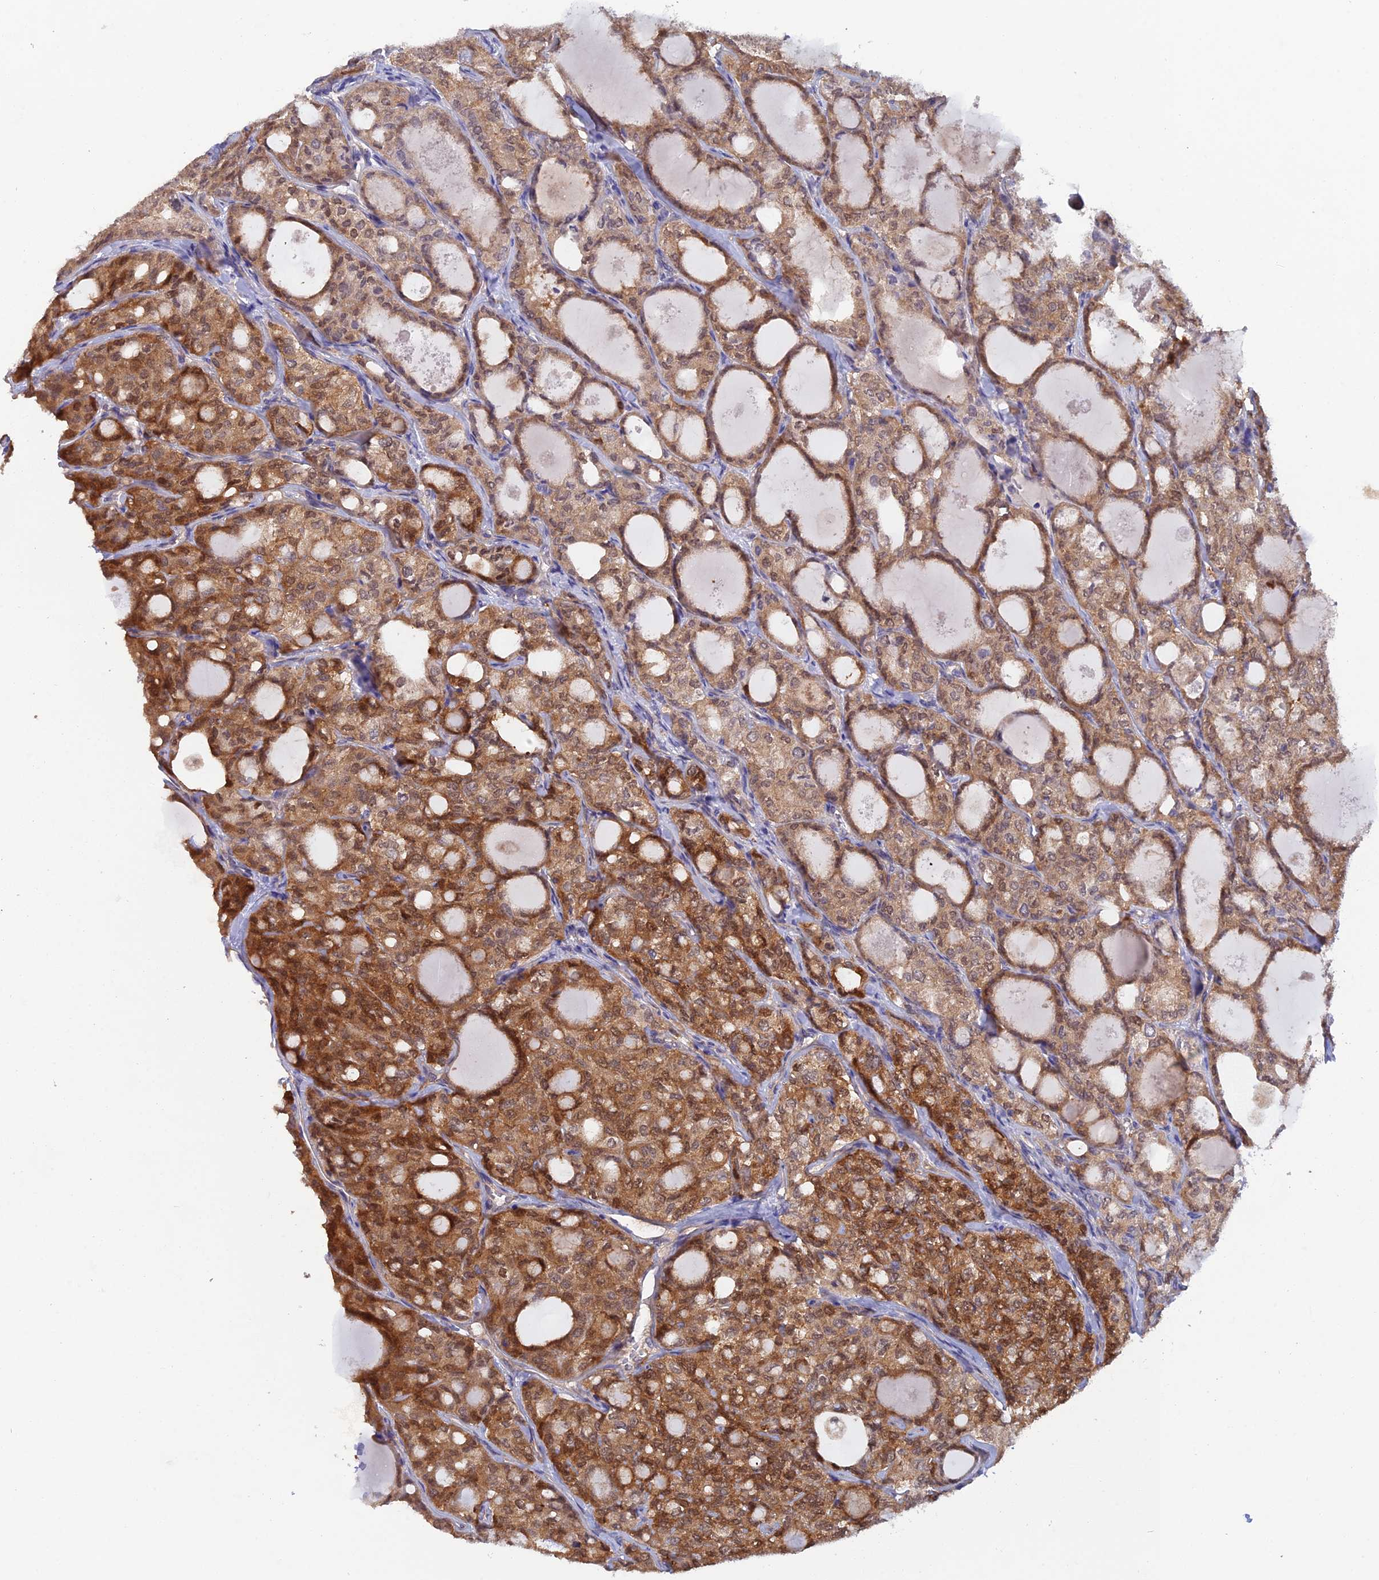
{"staining": {"intensity": "moderate", "quantity": ">75%", "location": "cytoplasmic/membranous,nuclear"}, "tissue": "thyroid cancer", "cell_type": "Tumor cells", "image_type": "cancer", "snomed": [{"axis": "morphology", "description": "Follicular adenoma carcinoma, NOS"}, {"axis": "topography", "description": "Thyroid gland"}], "caption": "Protein expression analysis of human thyroid cancer (follicular adenoma carcinoma) reveals moderate cytoplasmic/membranous and nuclear positivity in about >75% of tumor cells.", "gene": "FZR1", "patient": {"sex": "male", "age": 75}}